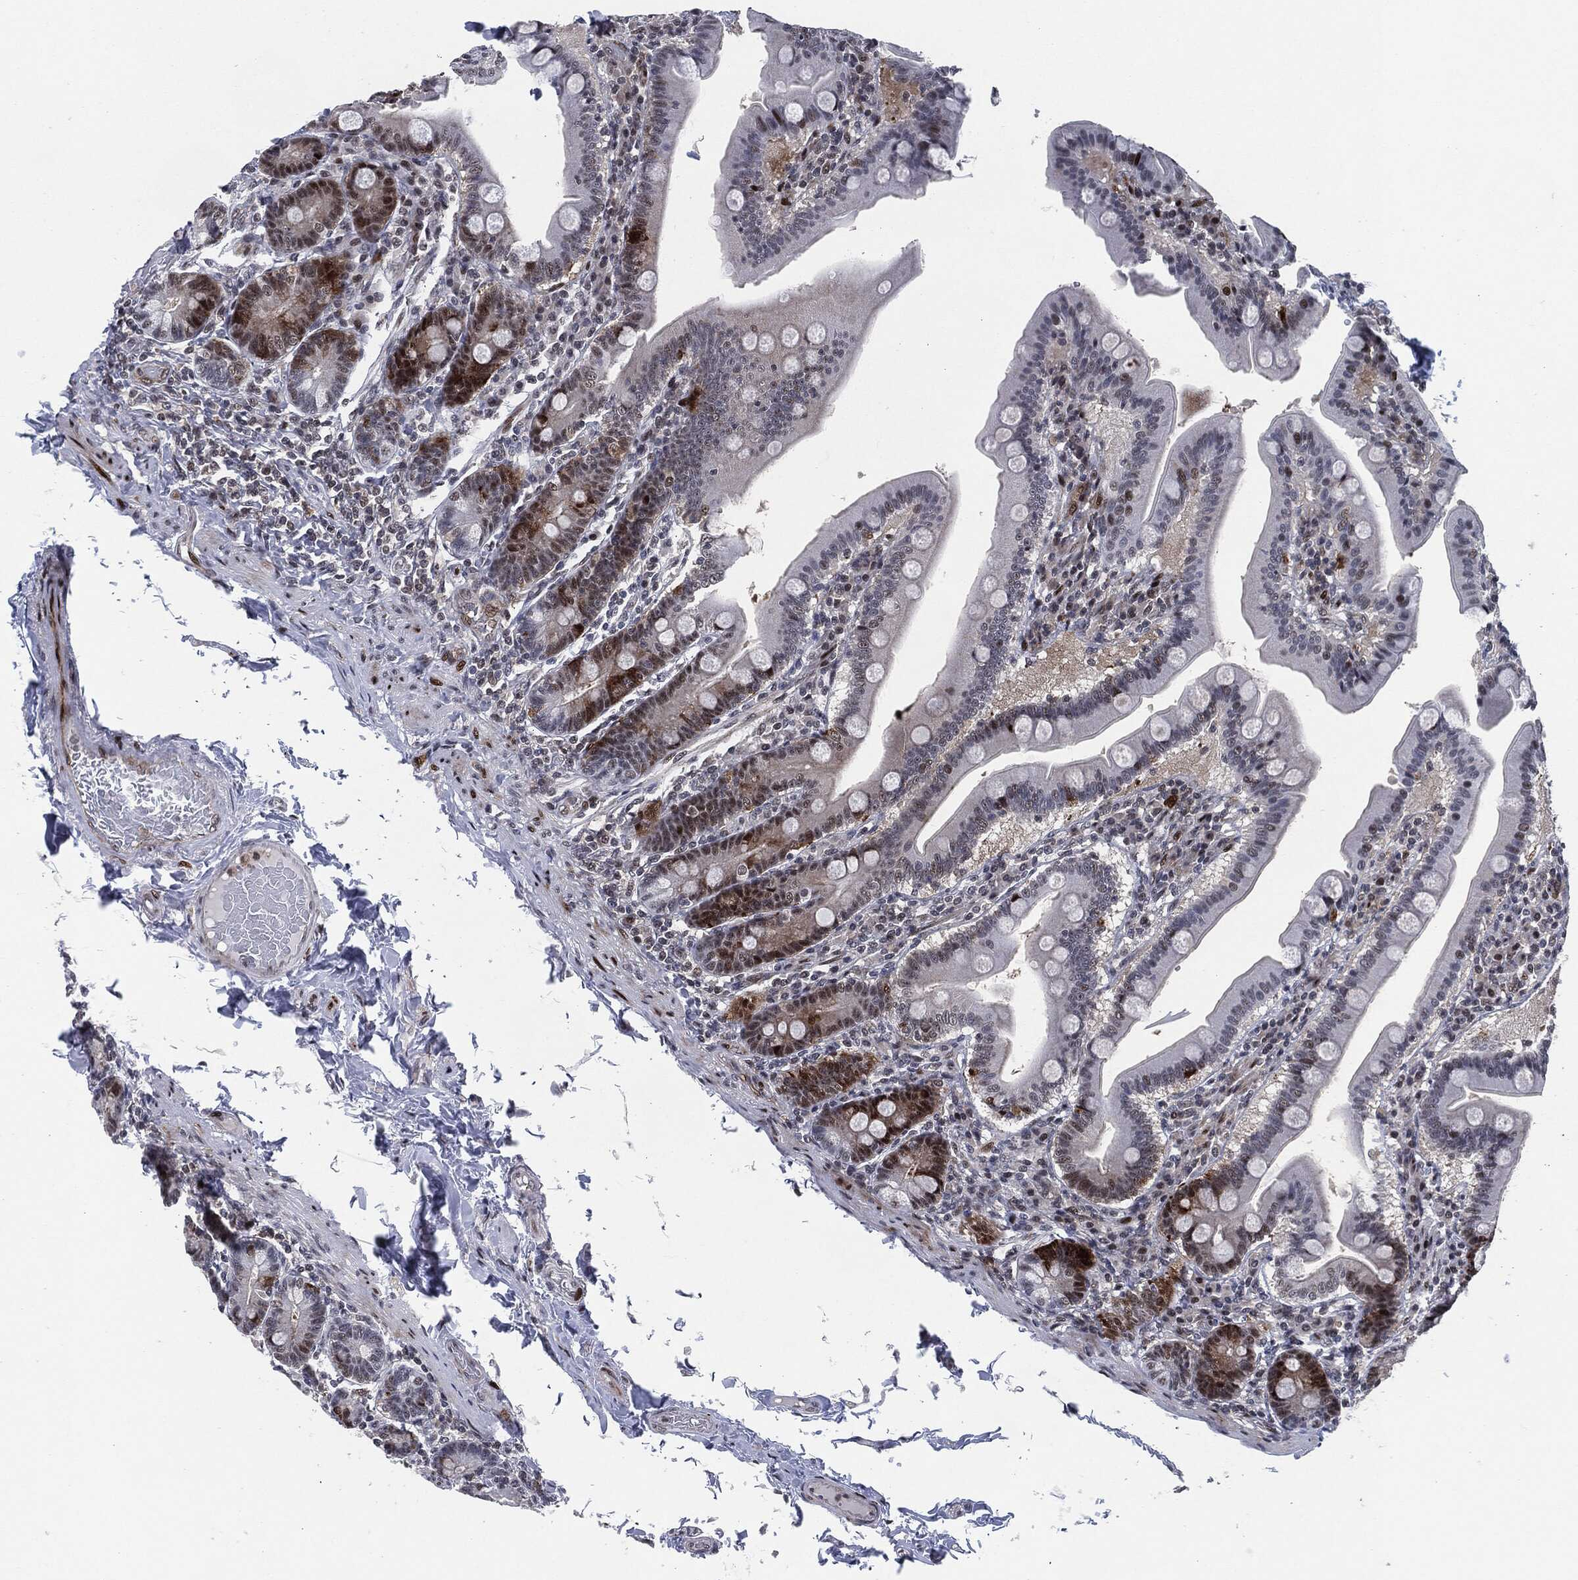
{"staining": {"intensity": "strong", "quantity": "<25%", "location": "cytoplasmic/membranous,nuclear"}, "tissue": "small intestine", "cell_type": "Glandular cells", "image_type": "normal", "snomed": [{"axis": "morphology", "description": "Normal tissue, NOS"}, {"axis": "topography", "description": "Small intestine"}], "caption": "Small intestine stained with a brown dye shows strong cytoplasmic/membranous,nuclear positive expression in approximately <25% of glandular cells.", "gene": "AKT2", "patient": {"sex": "male", "age": 66}}